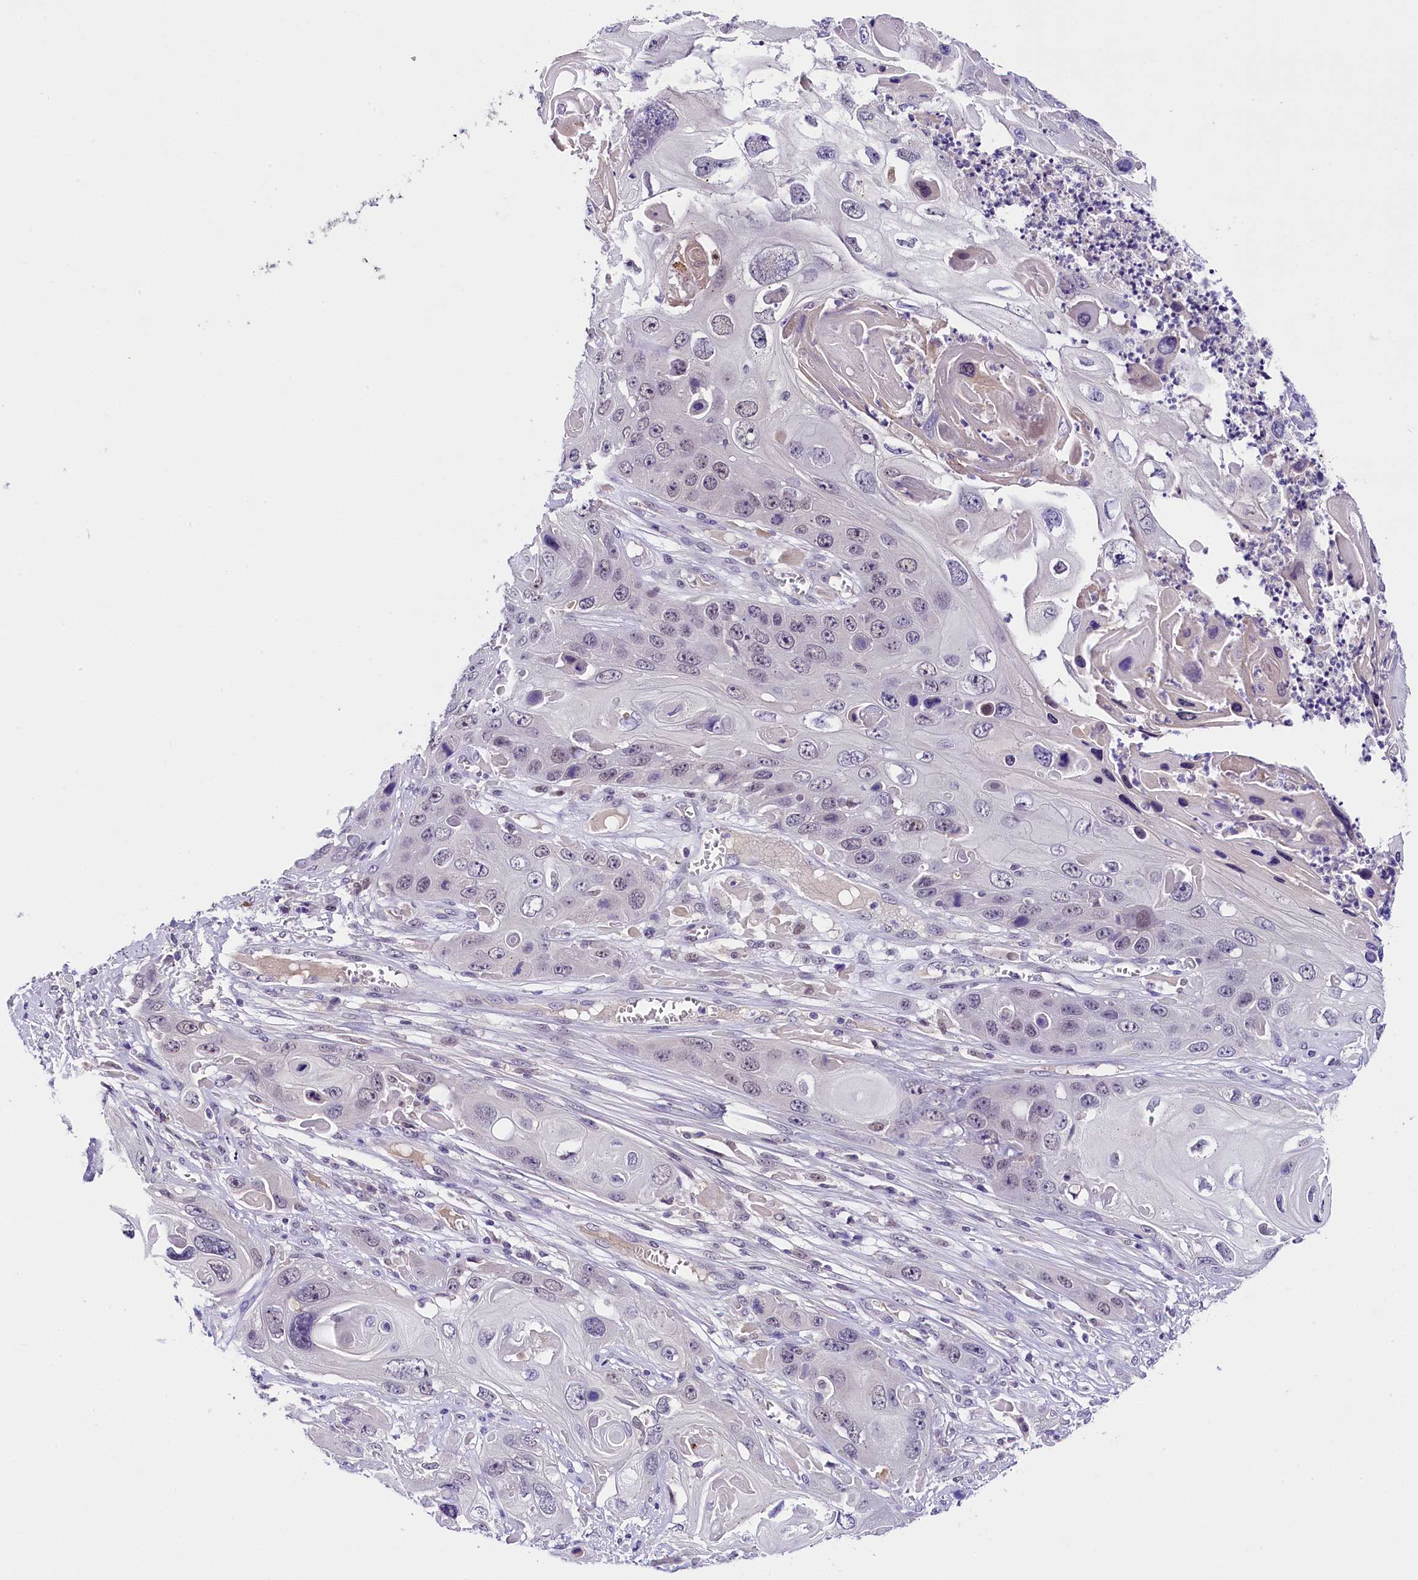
{"staining": {"intensity": "negative", "quantity": "none", "location": "none"}, "tissue": "skin cancer", "cell_type": "Tumor cells", "image_type": "cancer", "snomed": [{"axis": "morphology", "description": "Squamous cell carcinoma, NOS"}, {"axis": "topography", "description": "Skin"}], "caption": "This is a micrograph of immunohistochemistry staining of skin cancer, which shows no expression in tumor cells. (DAB (3,3'-diaminobenzidine) immunohistochemistry, high magnification).", "gene": "IQCN", "patient": {"sex": "male", "age": 55}}